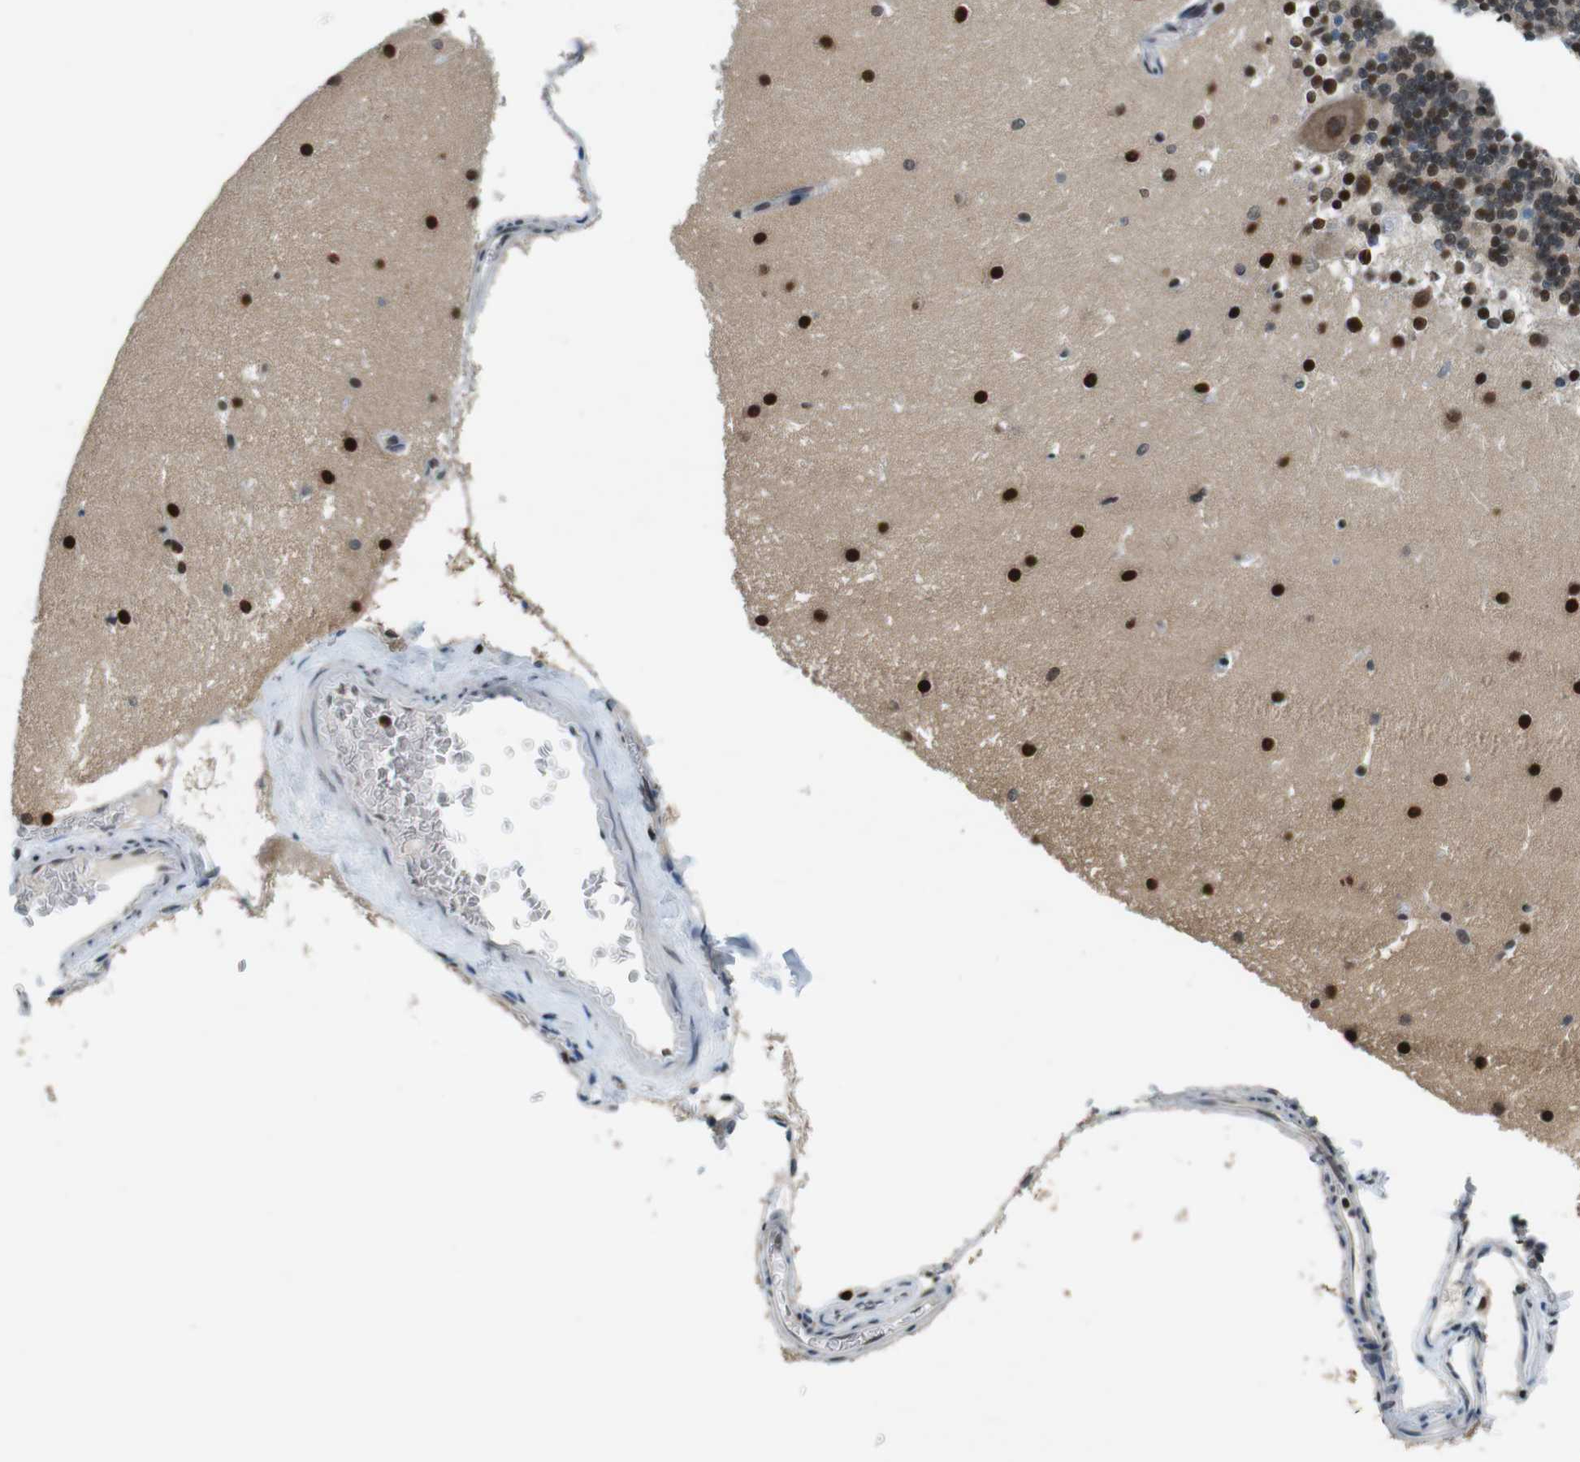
{"staining": {"intensity": "moderate", "quantity": "25%-75%", "location": "nuclear"}, "tissue": "cerebellum", "cell_type": "Cells in granular layer", "image_type": "normal", "snomed": [{"axis": "morphology", "description": "Normal tissue, NOS"}, {"axis": "topography", "description": "Cerebellum"}], "caption": "Immunohistochemical staining of benign cerebellum shows medium levels of moderate nuclear staining in about 25%-75% of cells in granular layer. Nuclei are stained in blue.", "gene": "NEK4", "patient": {"sex": "male", "age": 45}}